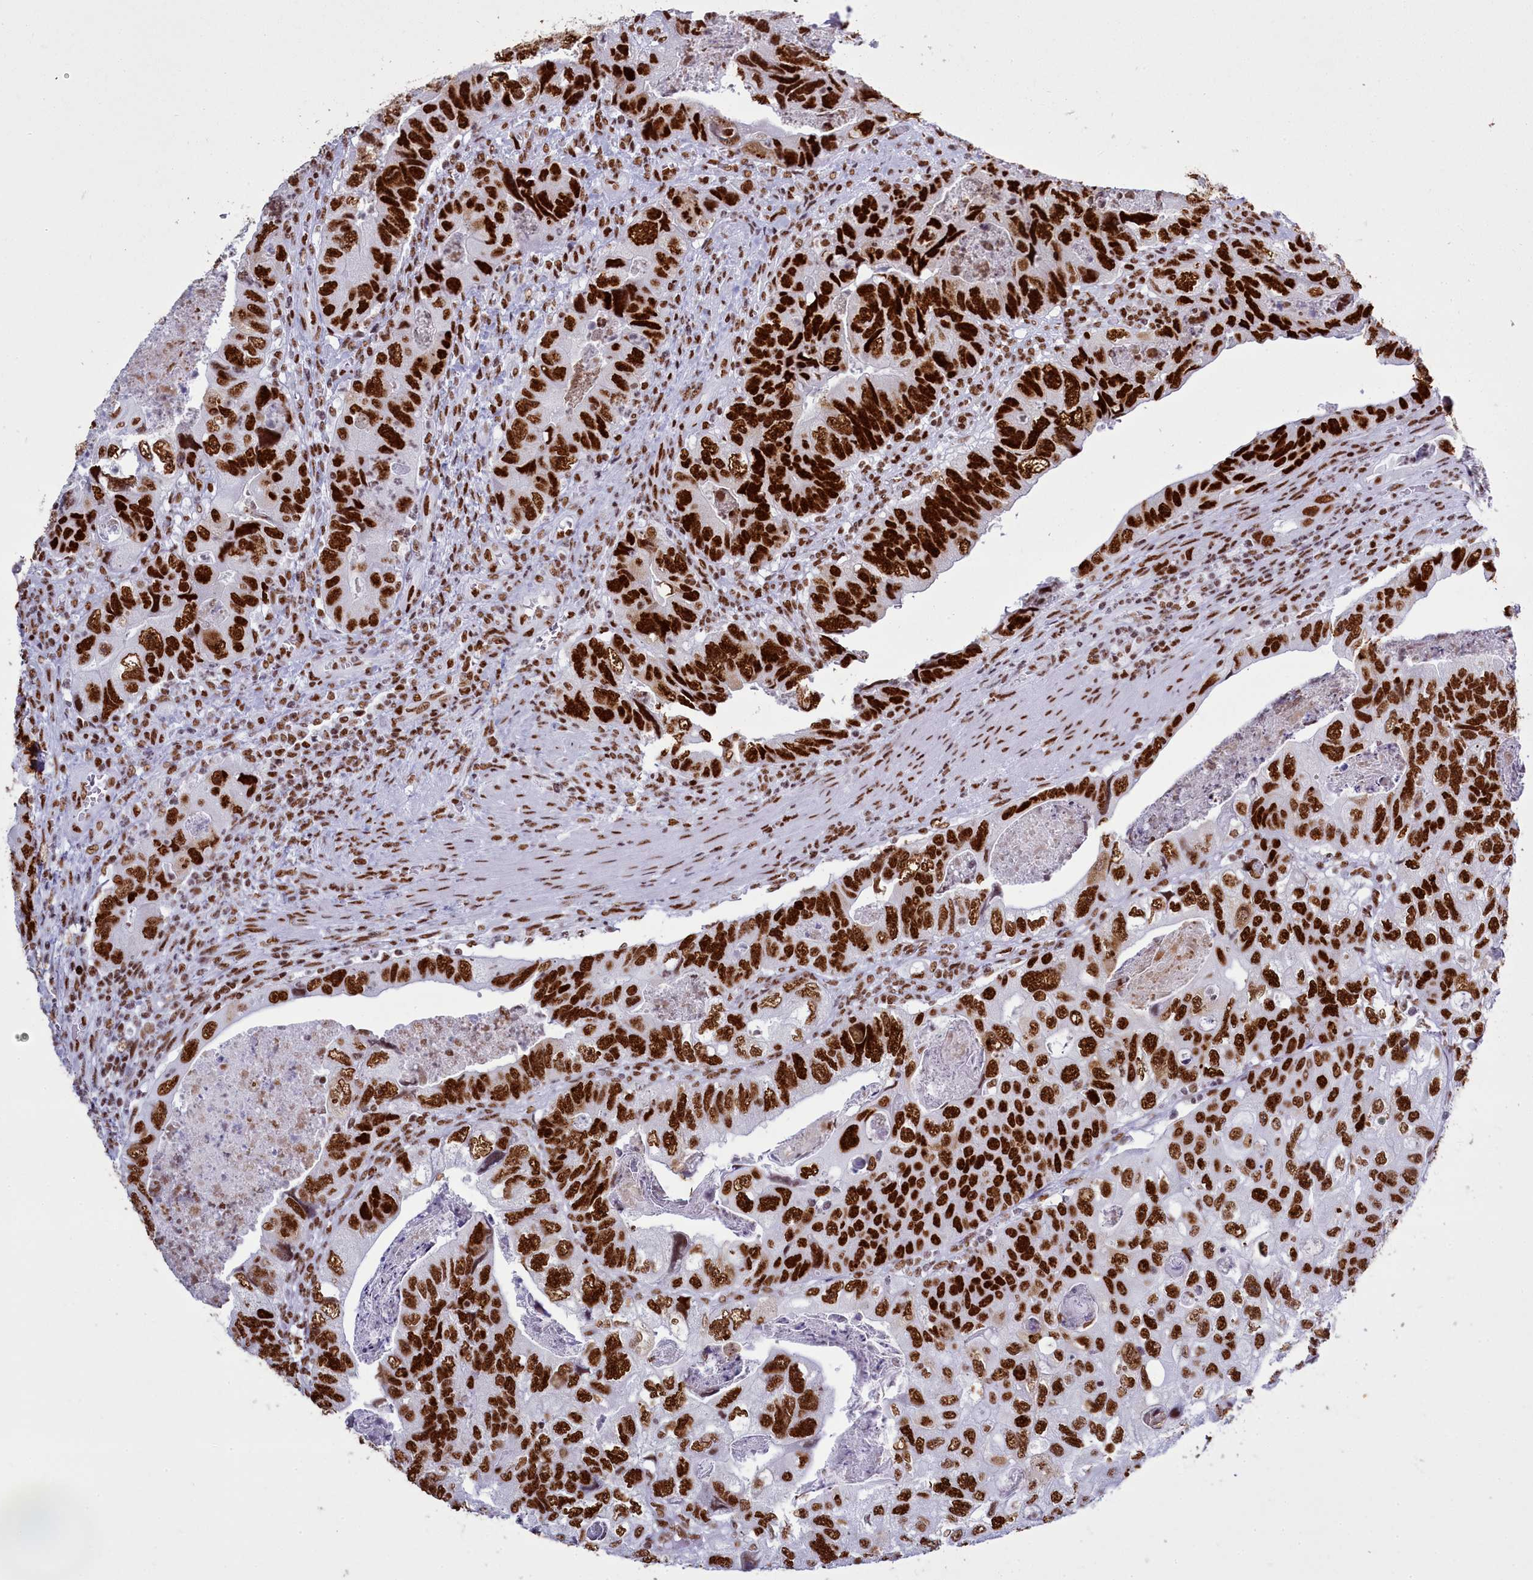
{"staining": {"intensity": "strong", "quantity": ">75%", "location": "nuclear"}, "tissue": "colorectal cancer", "cell_type": "Tumor cells", "image_type": "cancer", "snomed": [{"axis": "morphology", "description": "Adenocarcinoma, NOS"}, {"axis": "topography", "description": "Rectum"}], "caption": "A high-resolution histopathology image shows immunohistochemistry (IHC) staining of colorectal adenocarcinoma, which reveals strong nuclear positivity in approximately >75% of tumor cells. The protein of interest is stained brown, and the nuclei are stained in blue (DAB (3,3'-diaminobenzidine) IHC with brightfield microscopy, high magnification).", "gene": "RALY", "patient": {"sex": "male", "age": 63}}